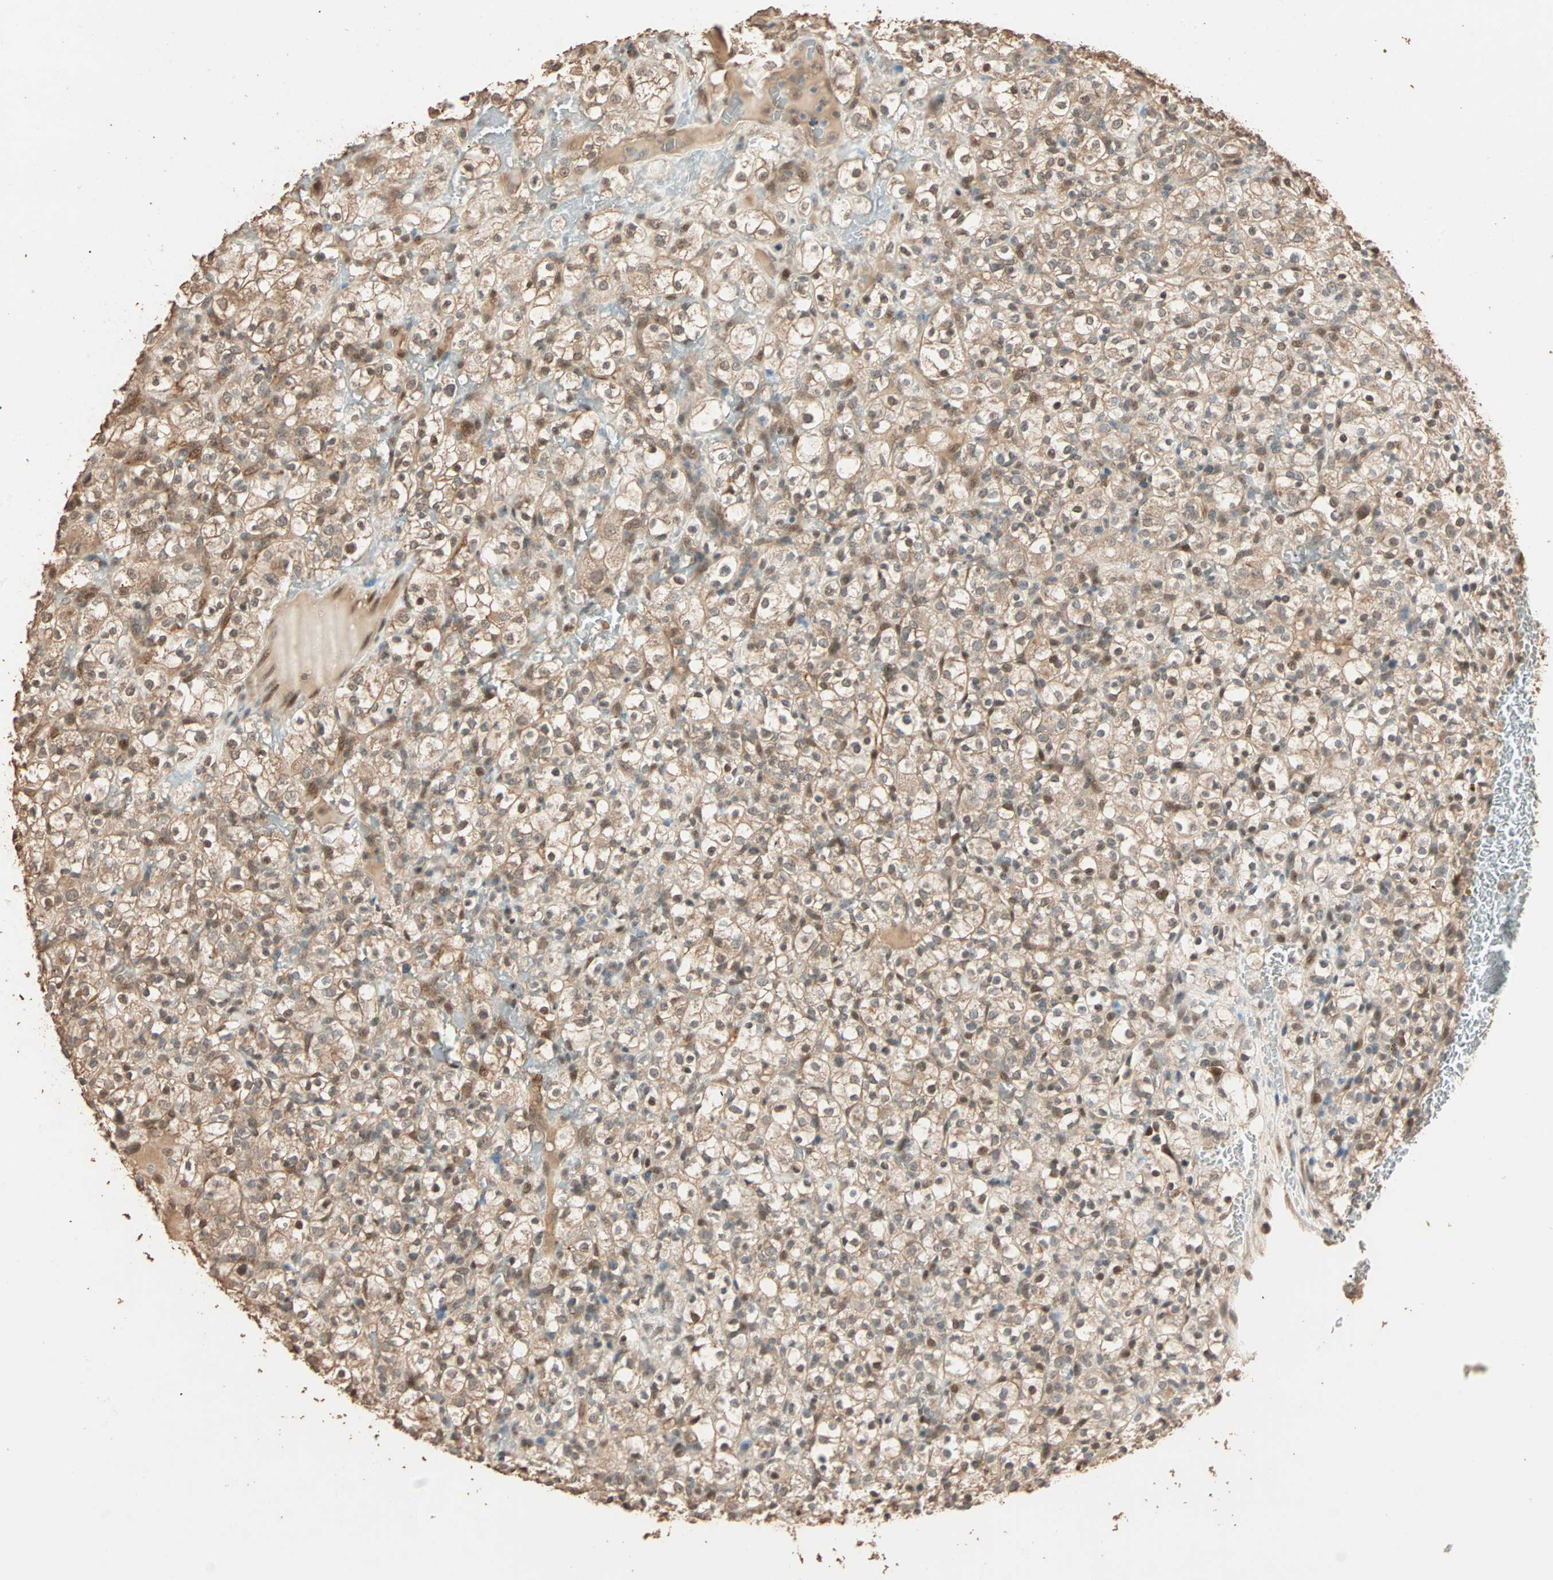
{"staining": {"intensity": "moderate", "quantity": "25%-75%", "location": "cytoplasmic/membranous,nuclear"}, "tissue": "renal cancer", "cell_type": "Tumor cells", "image_type": "cancer", "snomed": [{"axis": "morphology", "description": "Normal tissue, NOS"}, {"axis": "morphology", "description": "Adenocarcinoma, NOS"}, {"axis": "topography", "description": "Kidney"}], "caption": "IHC histopathology image of neoplastic tissue: renal cancer (adenocarcinoma) stained using immunohistochemistry exhibits medium levels of moderate protein expression localized specifically in the cytoplasmic/membranous and nuclear of tumor cells, appearing as a cytoplasmic/membranous and nuclear brown color.", "gene": "ZBTB33", "patient": {"sex": "female", "age": 72}}